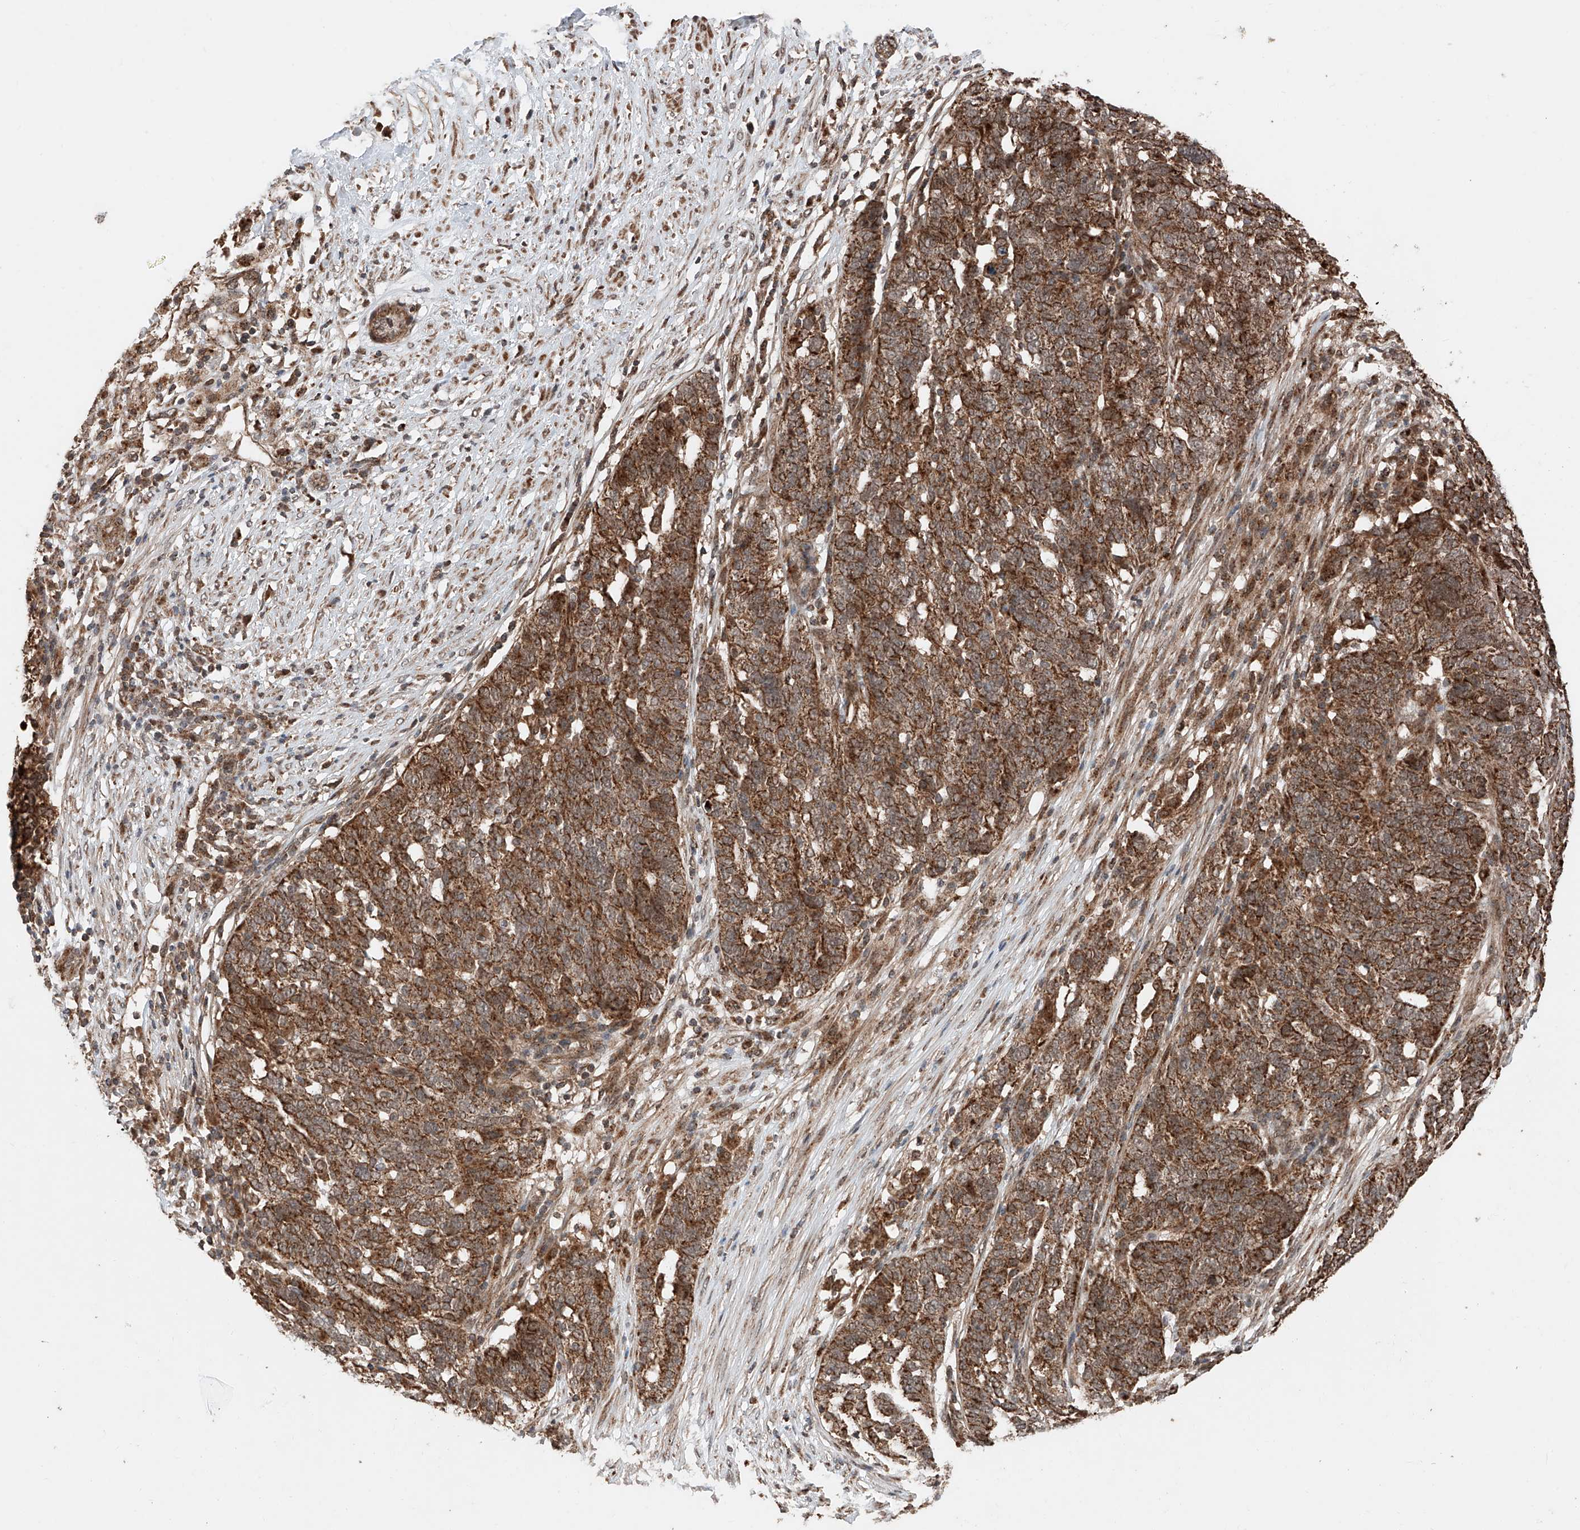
{"staining": {"intensity": "strong", "quantity": ">75%", "location": "cytoplasmic/membranous"}, "tissue": "ovarian cancer", "cell_type": "Tumor cells", "image_type": "cancer", "snomed": [{"axis": "morphology", "description": "Cystadenocarcinoma, serous, NOS"}, {"axis": "topography", "description": "Ovary"}], "caption": "The histopathology image reveals immunohistochemical staining of ovarian cancer (serous cystadenocarcinoma). There is strong cytoplasmic/membranous staining is appreciated in approximately >75% of tumor cells. (Stains: DAB in brown, nuclei in blue, Microscopy: brightfield microscopy at high magnification).", "gene": "ZSCAN29", "patient": {"sex": "female", "age": 59}}